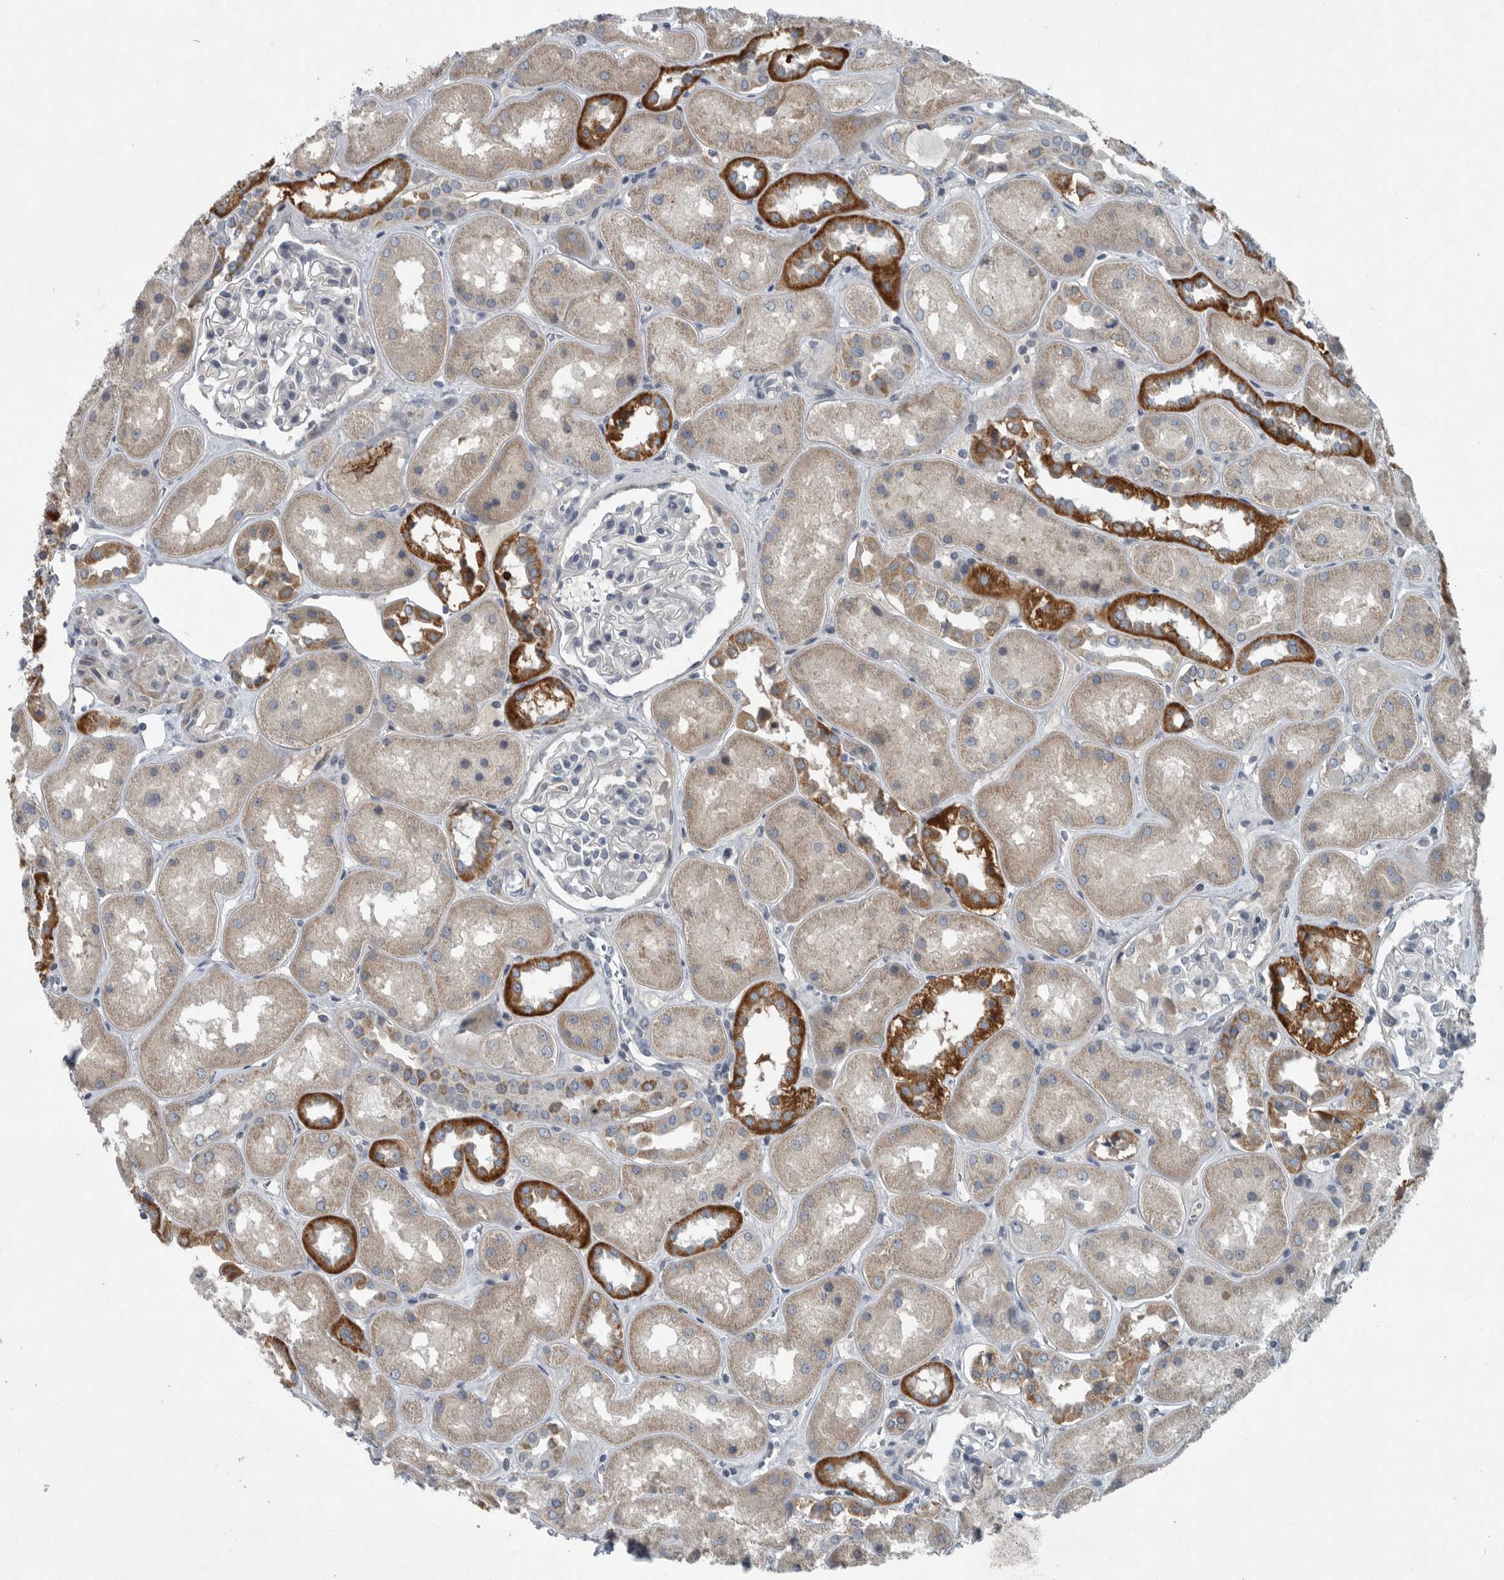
{"staining": {"intensity": "negative", "quantity": "none", "location": "none"}, "tissue": "kidney", "cell_type": "Cells in glomeruli", "image_type": "normal", "snomed": [{"axis": "morphology", "description": "Normal tissue, NOS"}, {"axis": "topography", "description": "Kidney"}], "caption": "This micrograph is of benign kidney stained with immunohistochemistry (IHC) to label a protein in brown with the nuclei are counter-stained blue. There is no staining in cells in glomeruli.", "gene": "MPP3", "patient": {"sex": "male", "age": 70}}